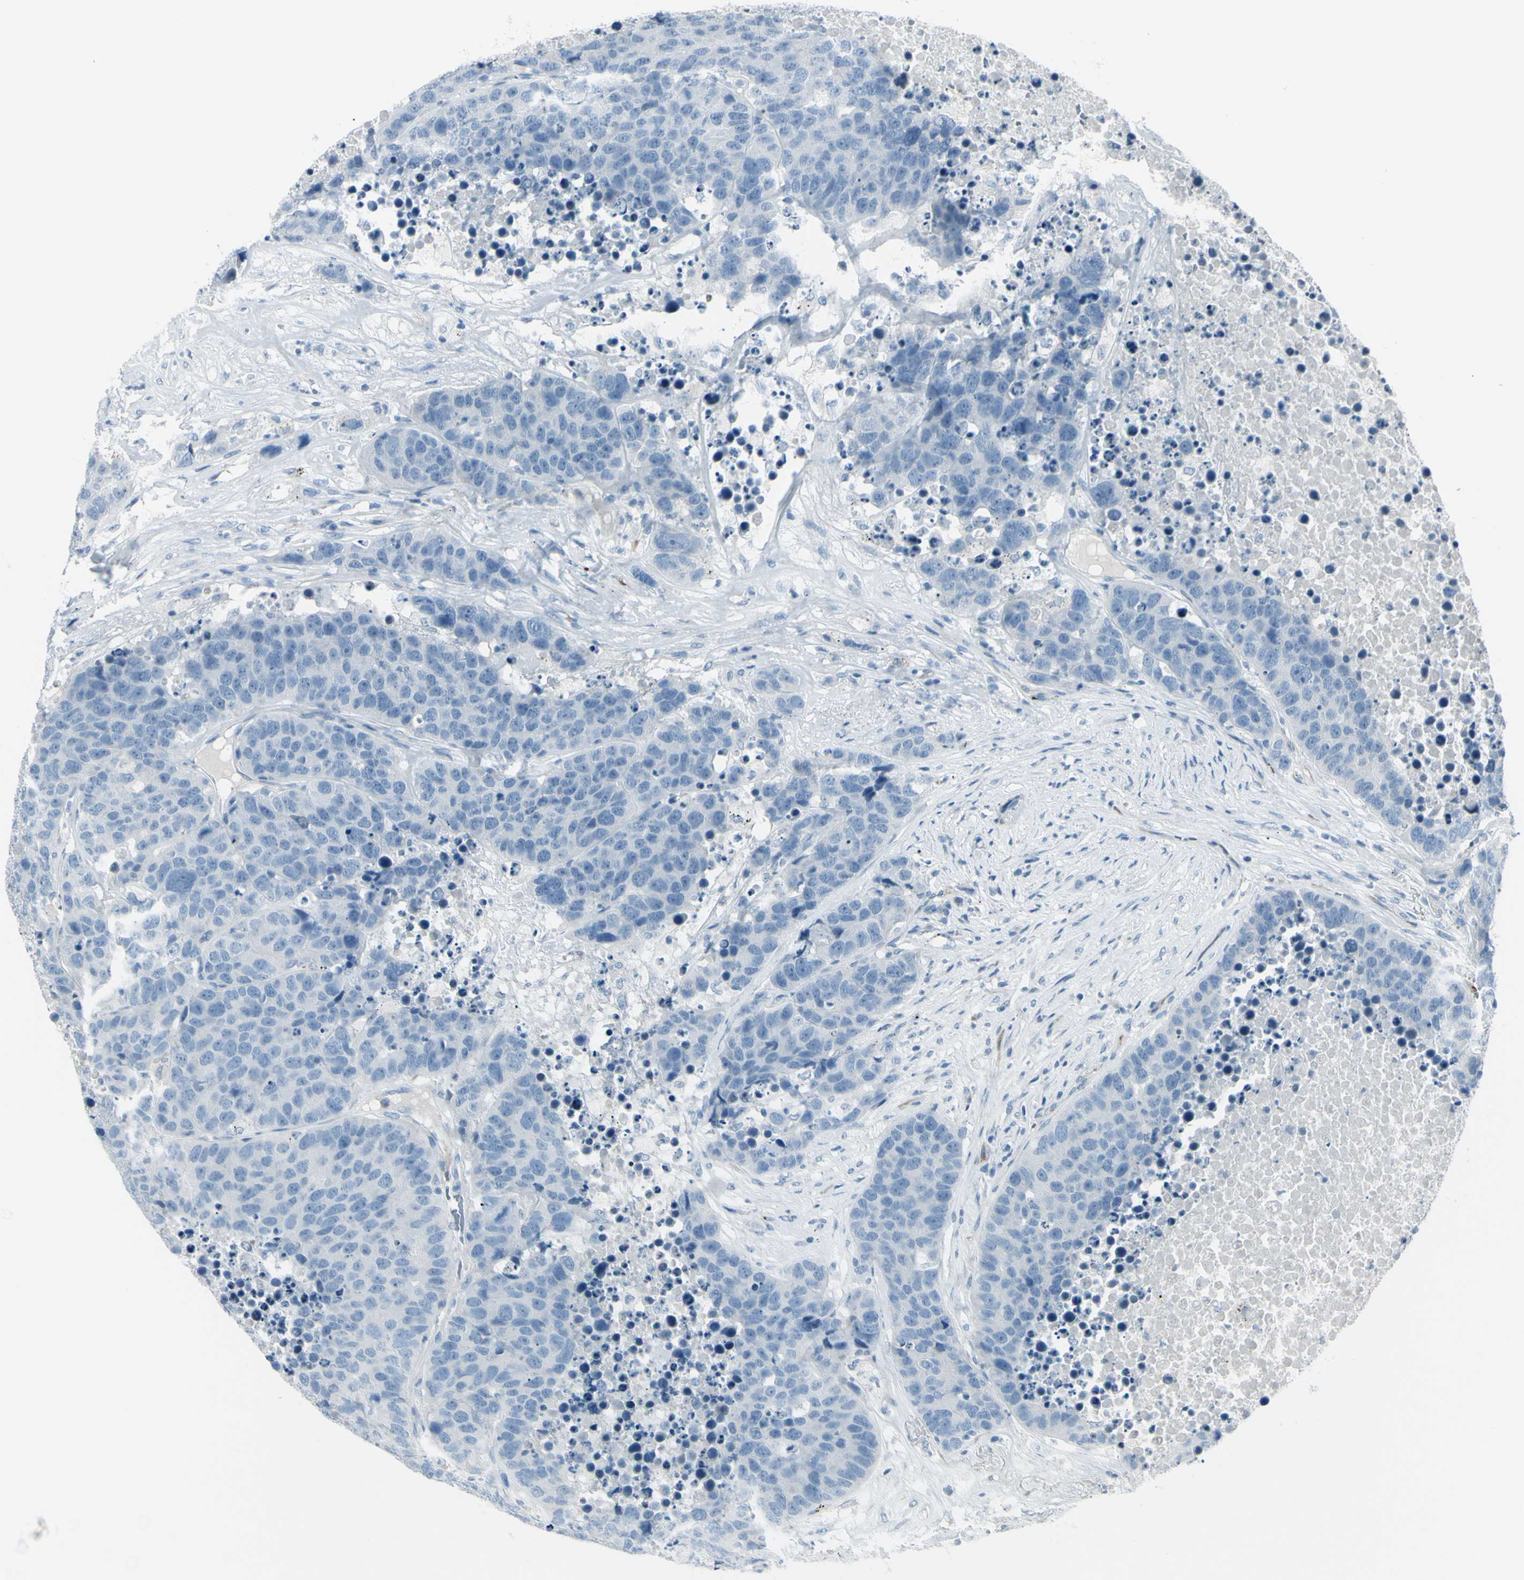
{"staining": {"intensity": "negative", "quantity": "none", "location": "none"}, "tissue": "carcinoid", "cell_type": "Tumor cells", "image_type": "cancer", "snomed": [{"axis": "morphology", "description": "Carcinoid, malignant, NOS"}, {"axis": "topography", "description": "Lung"}], "caption": "High power microscopy image of an immunohistochemistry (IHC) image of carcinoid, revealing no significant expression in tumor cells. The staining is performed using DAB brown chromogen with nuclei counter-stained in using hematoxylin.", "gene": "GPR34", "patient": {"sex": "male", "age": 60}}